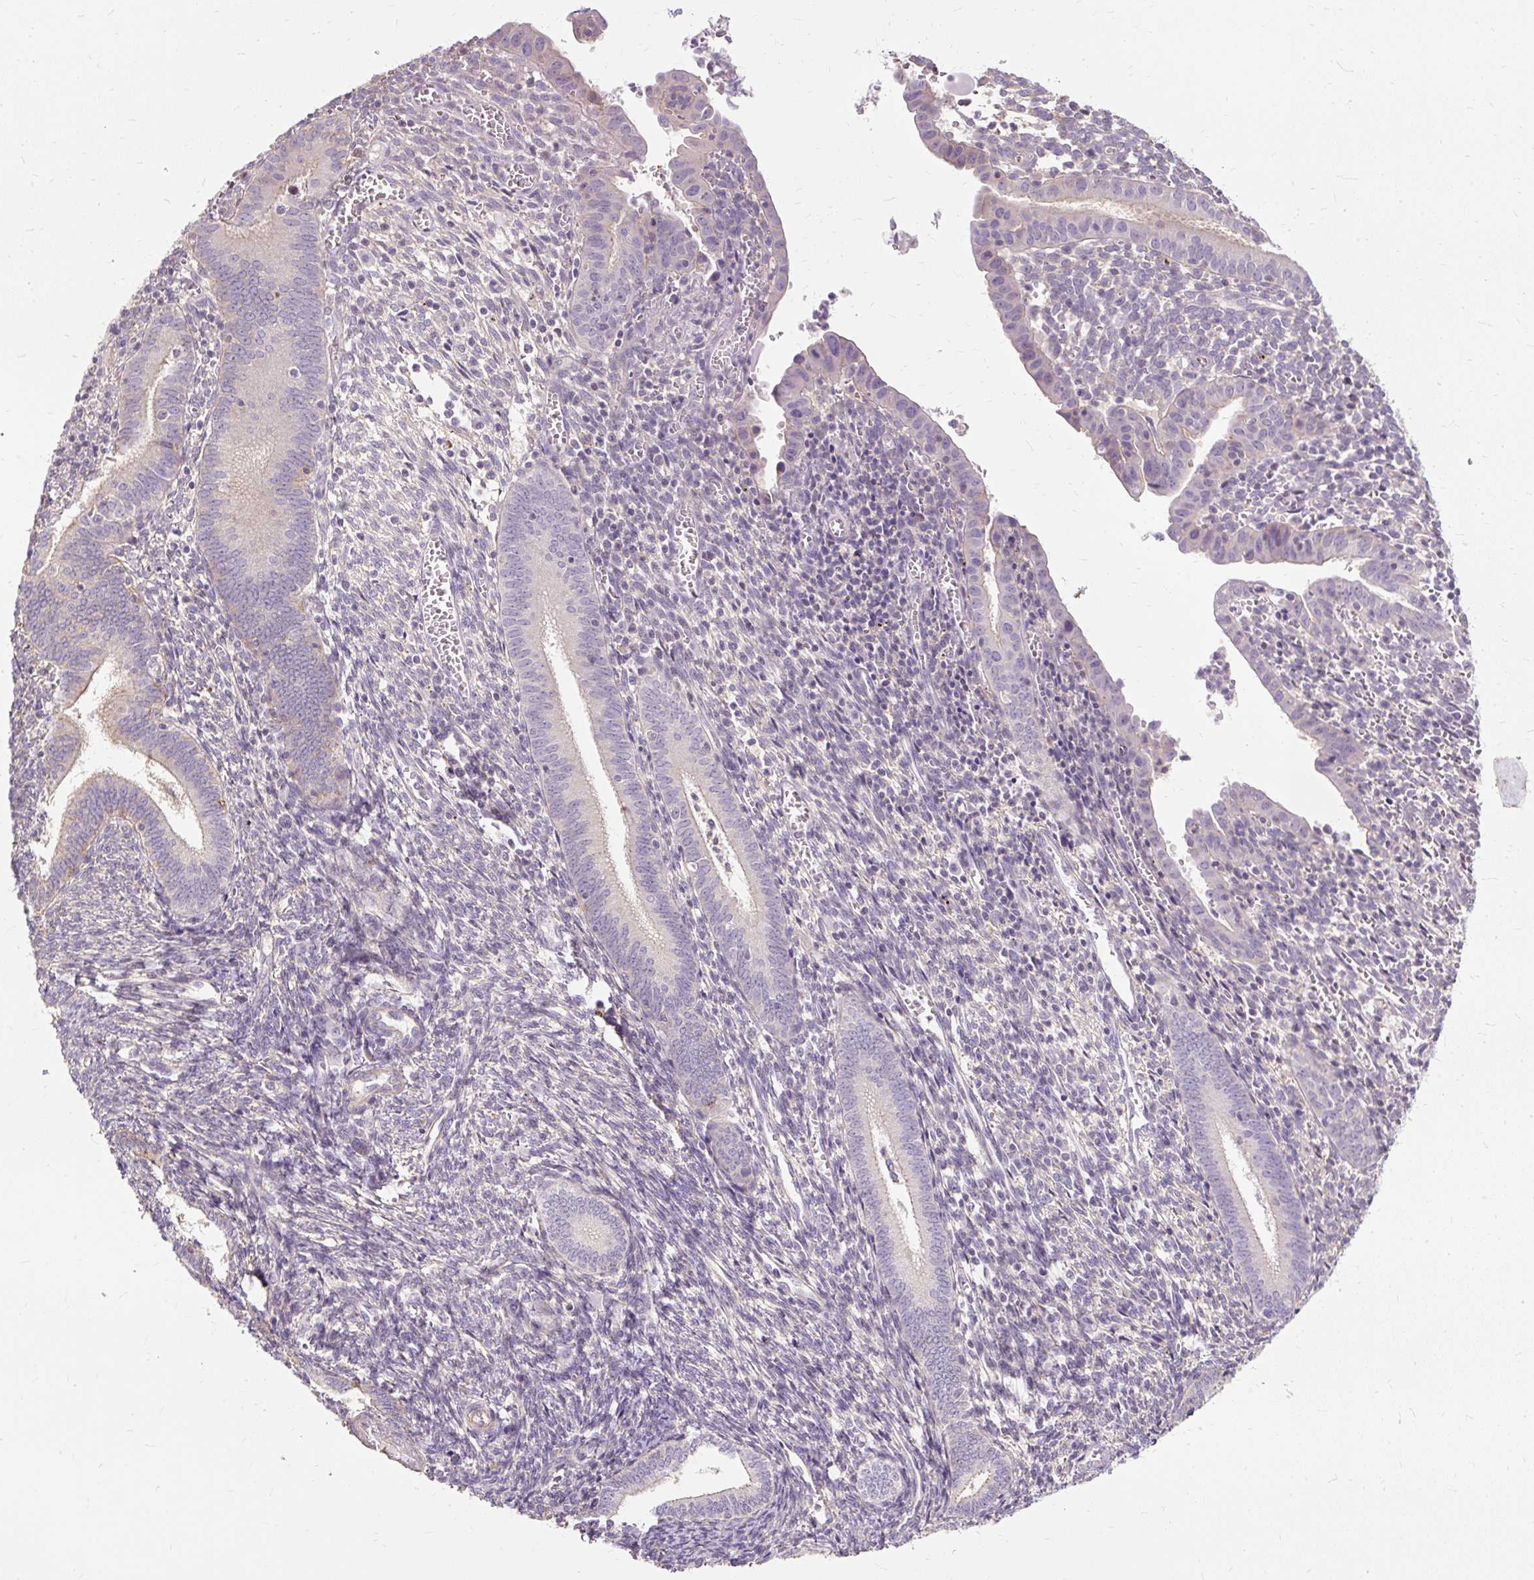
{"staining": {"intensity": "negative", "quantity": "none", "location": "none"}, "tissue": "endometrium", "cell_type": "Cells in endometrial stroma", "image_type": "normal", "snomed": [{"axis": "morphology", "description": "Normal tissue, NOS"}, {"axis": "topography", "description": "Endometrium"}], "caption": "The immunohistochemistry micrograph has no significant staining in cells in endometrial stroma of endometrium. (DAB (3,3'-diaminobenzidine) immunohistochemistry (IHC) visualized using brightfield microscopy, high magnification).", "gene": "TSPAN8", "patient": {"sex": "female", "age": 41}}